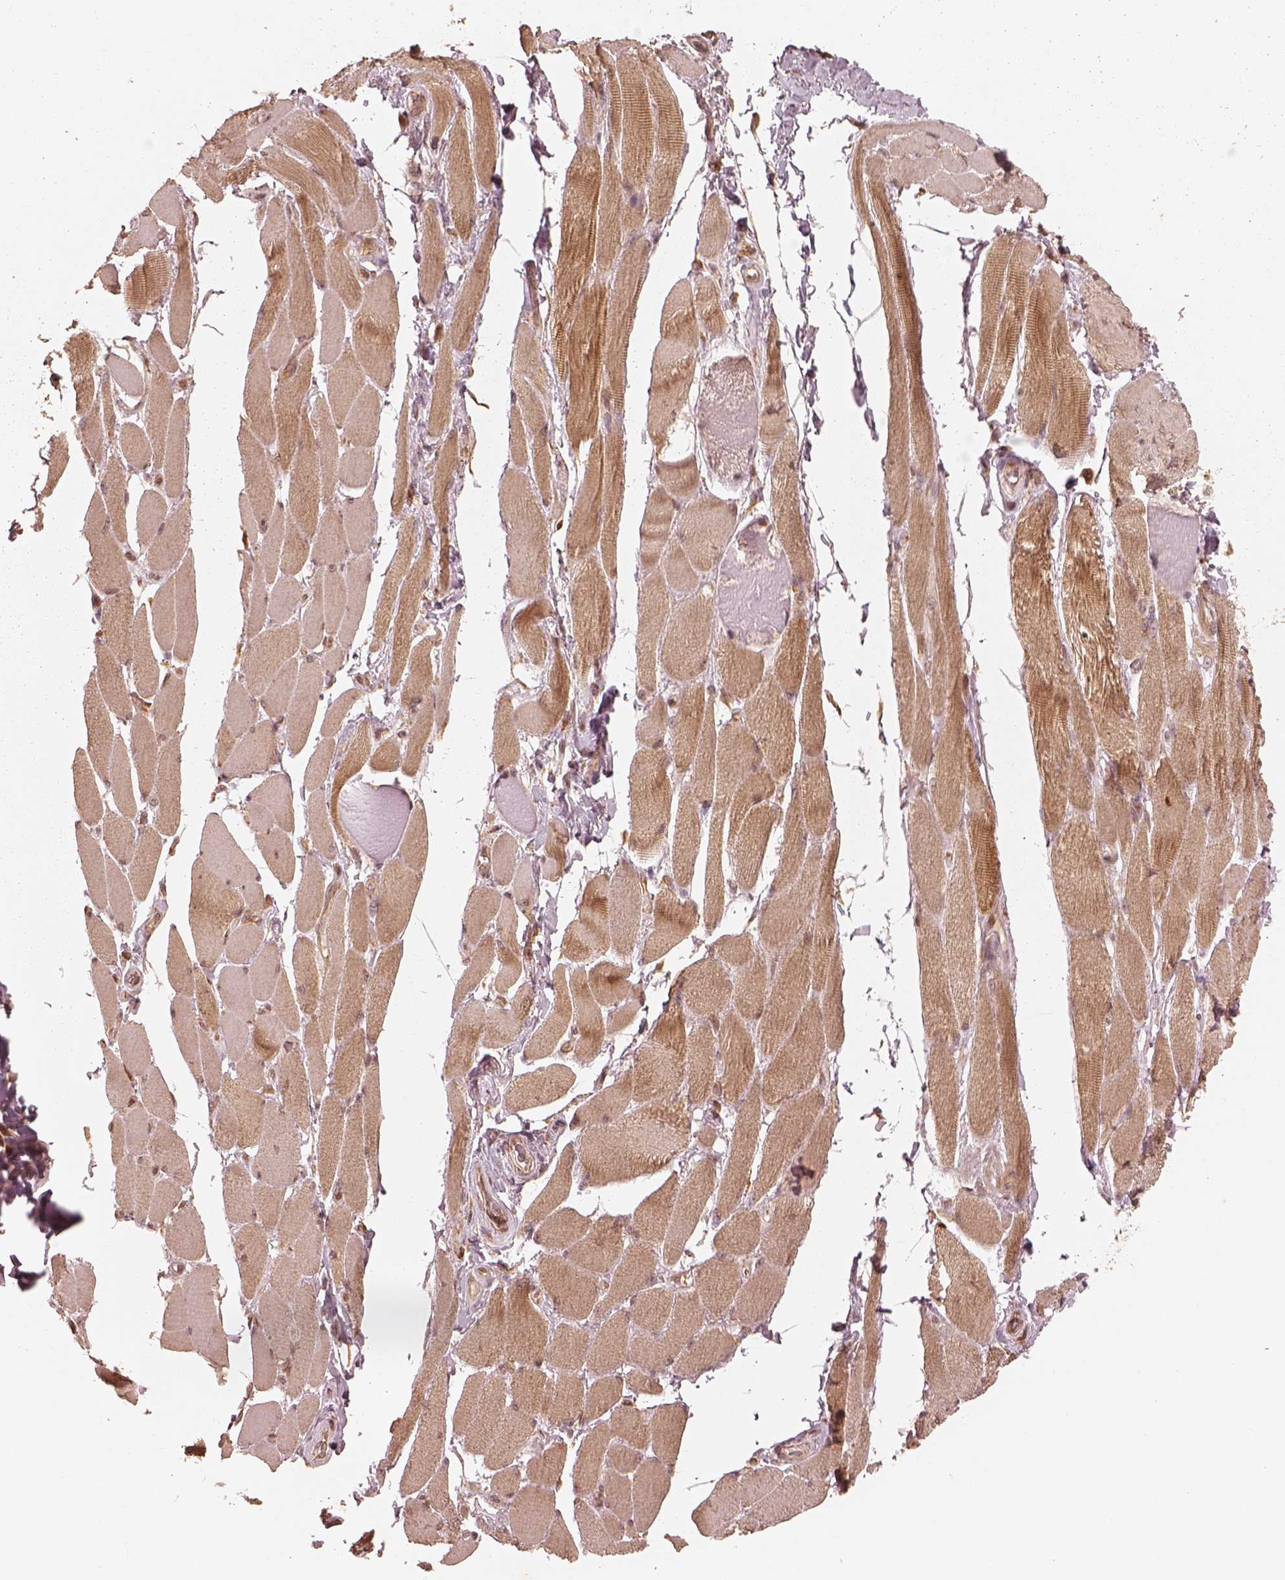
{"staining": {"intensity": "moderate", "quantity": ">75%", "location": "cytoplasmic/membranous"}, "tissue": "skeletal muscle", "cell_type": "Myocytes", "image_type": "normal", "snomed": [{"axis": "morphology", "description": "Normal tissue, NOS"}, {"axis": "topography", "description": "Skeletal muscle"}, {"axis": "topography", "description": "Anal"}, {"axis": "topography", "description": "Peripheral nerve tissue"}], "caption": "Skeletal muscle stained with IHC reveals moderate cytoplasmic/membranous staining in about >75% of myocytes.", "gene": "DNAJC25", "patient": {"sex": "male", "age": 53}}